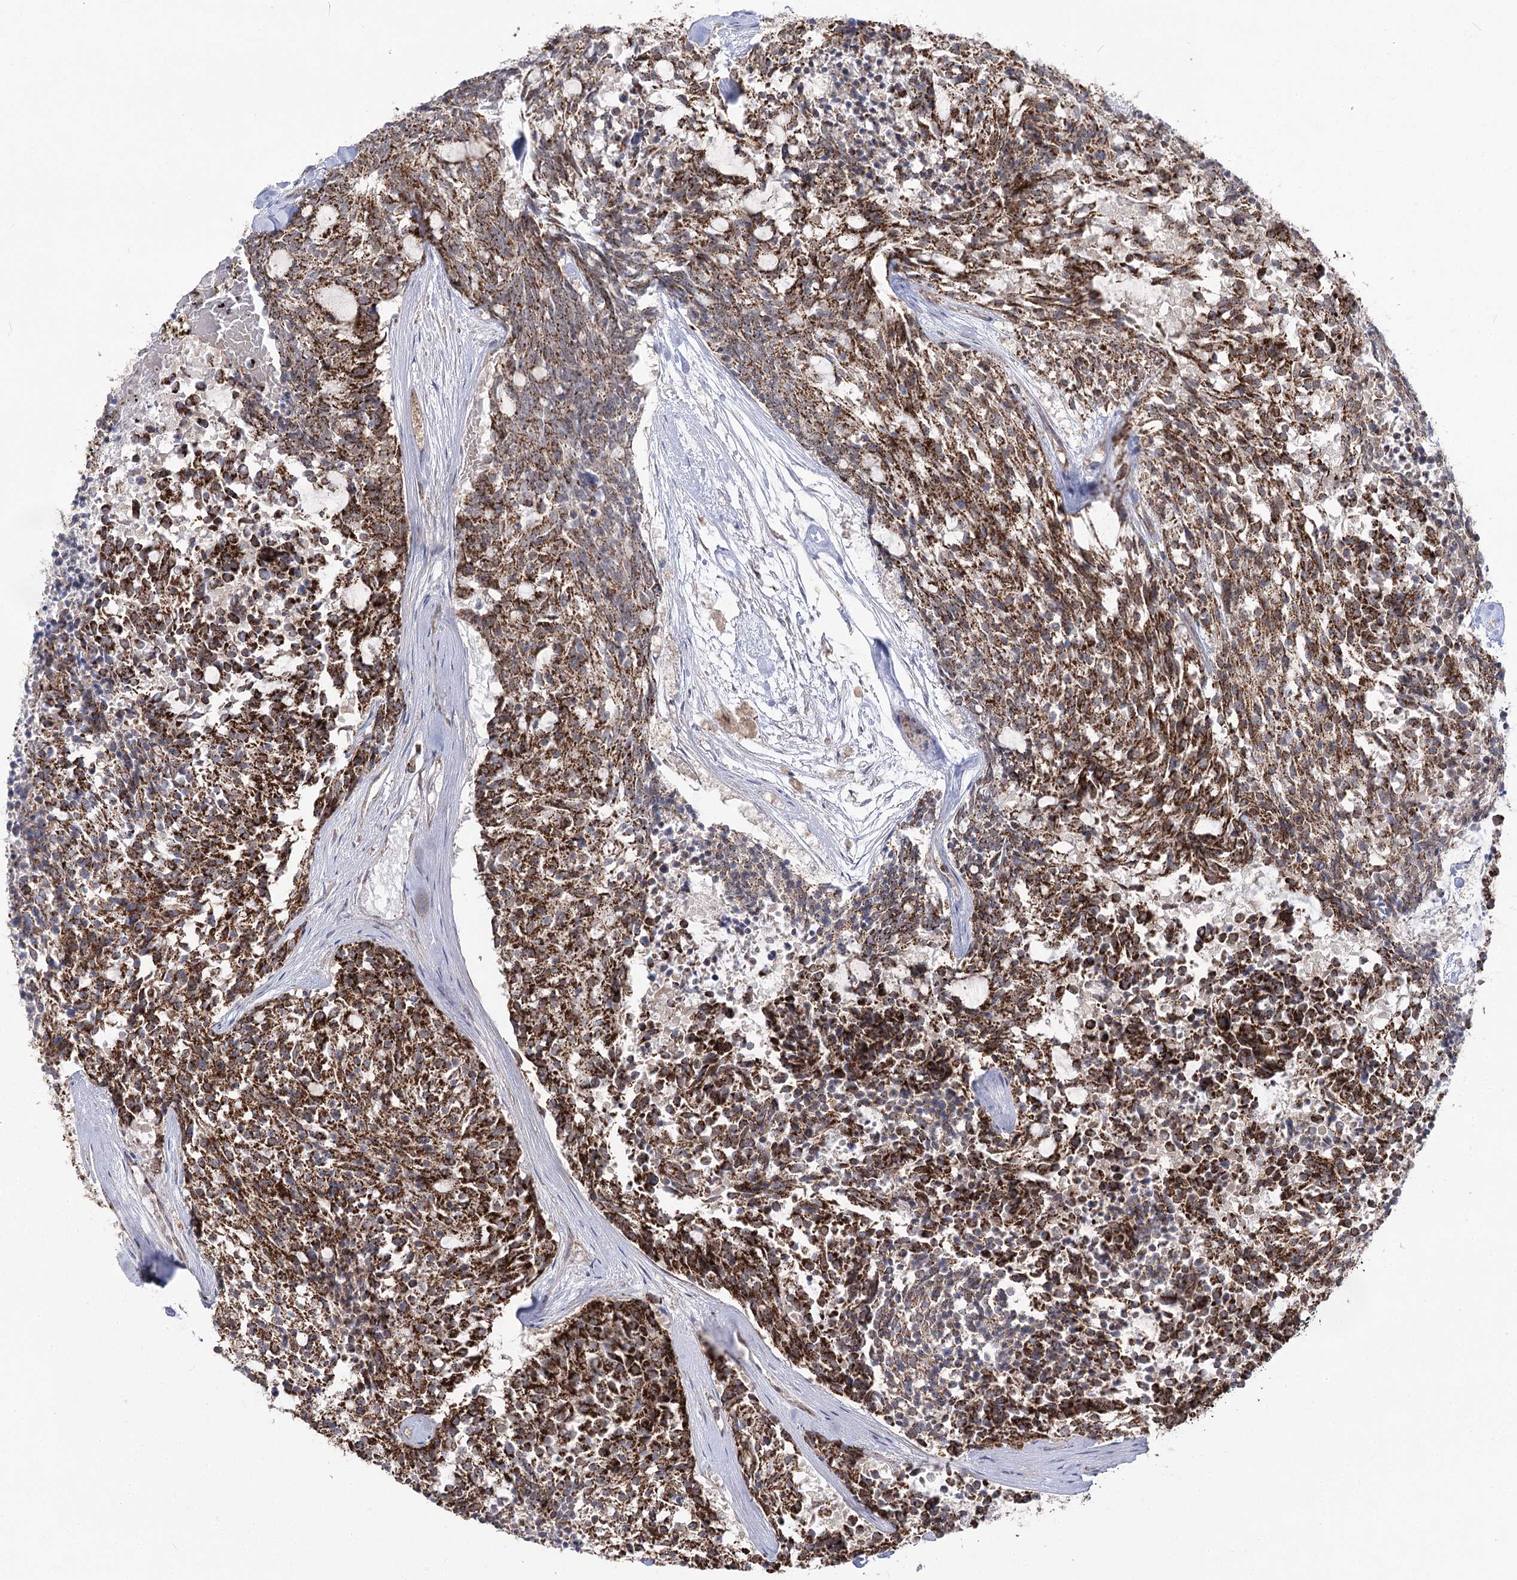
{"staining": {"intensity": "strong", "quantity": ">75%", "location": "cytoplasmic/membranous"}, "tissue": "carcinoid", "cell_type": "Tumor cells", "image_type": "cancer", "snomed": [{"axis": "morphology", "description": "Carcinoid, malignant, NOS"}, {"axis": "topography", "description": "Pancreas"}], "caption": "Immunohistochemistry (DAB) staining of human carcinoid reveals strong cytoplasmic/membranous protein positivity in about >75% of tumor cells. (Brightfield microscopy of DAB IHC at high magnification).", "gene": "SLC4A1AP", "patient": {"sex": "female", "age": 54}}